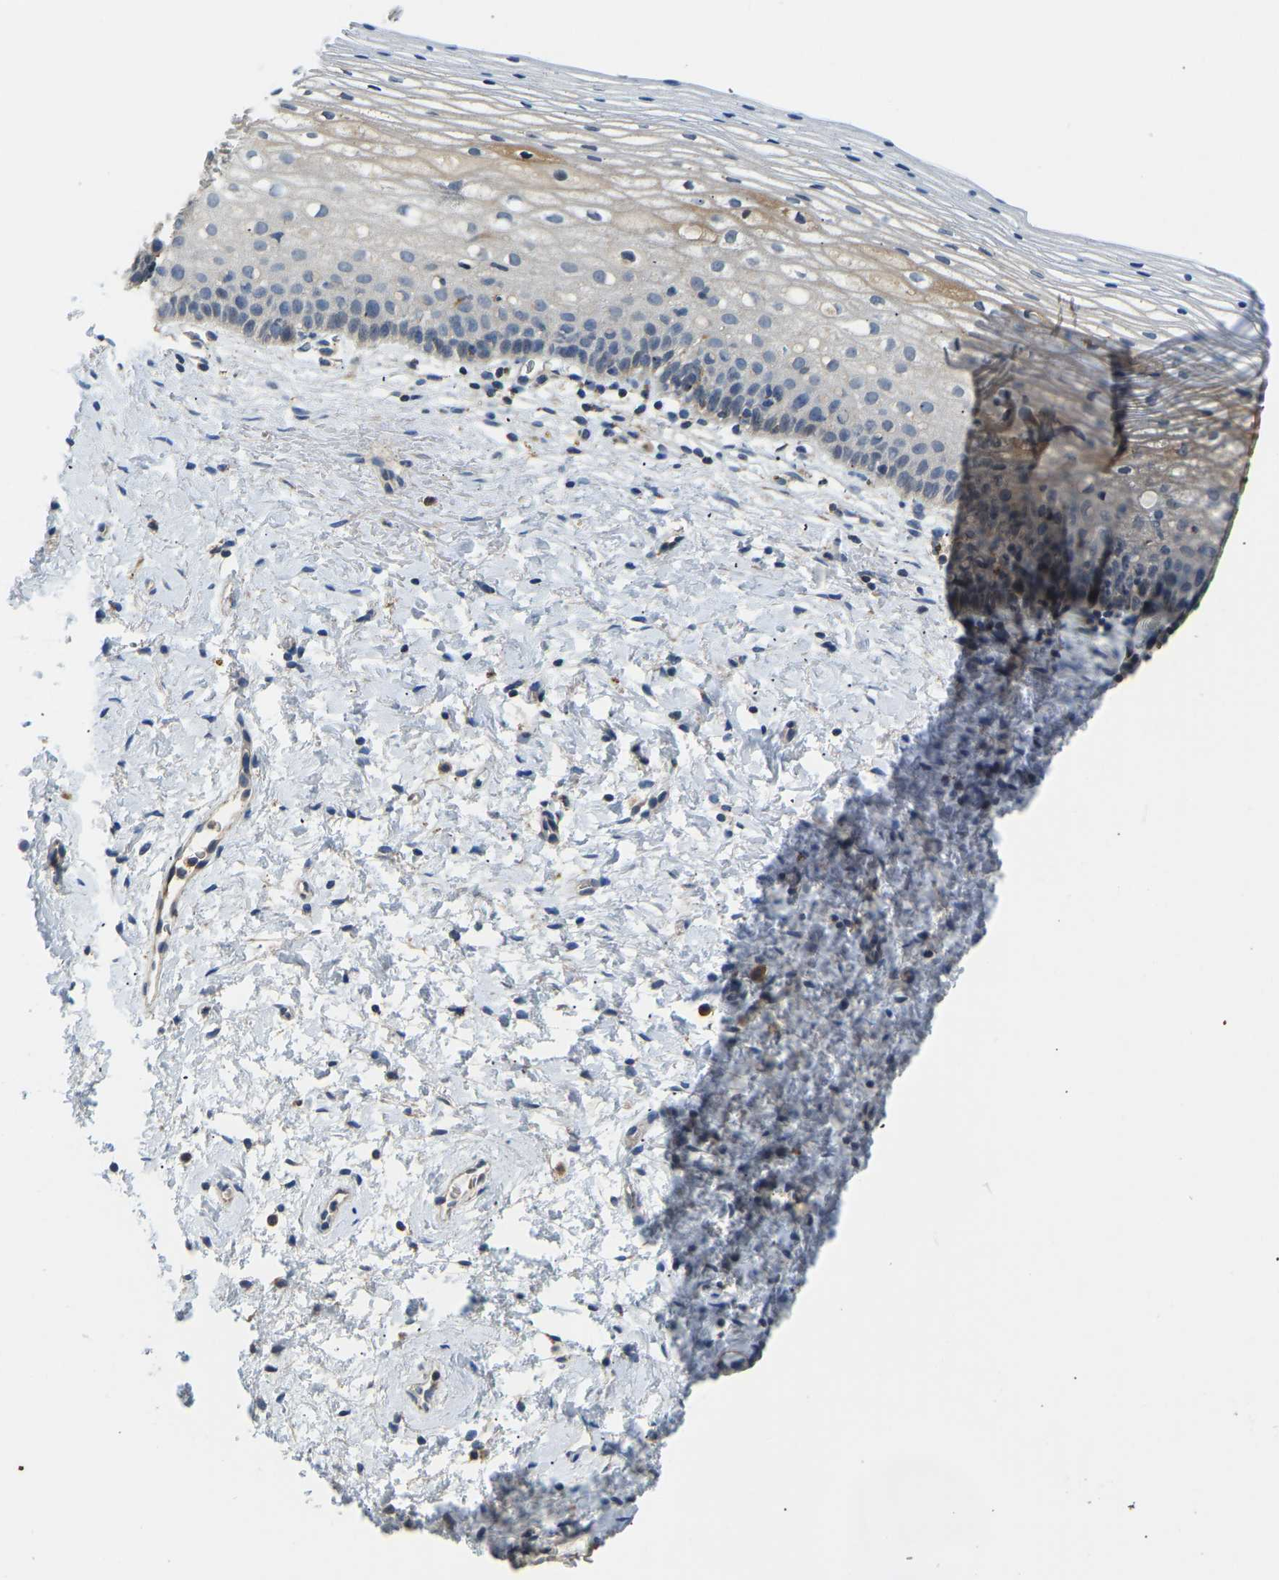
{"staining": {"intensity": "moderate", "quantity": ">75%", "location": "cytoplasmic/membranous"}, "tissue": "cervix", "cell_type": "Glandular cells", "image_type": "normal", "snomed": [{"axis": "morphology", "description": "Normal tissue, NOS"}, {"axis": "topography", "description": "Cervix"}], "caption": "DAB immunohistochemical staining of unremarkable human cervix shows moderate cytoplasmic/membranous protein expression in about >75% of glandular cells.", "gene": "RBP1", "patient": {"sex": "female", "age": 72}}